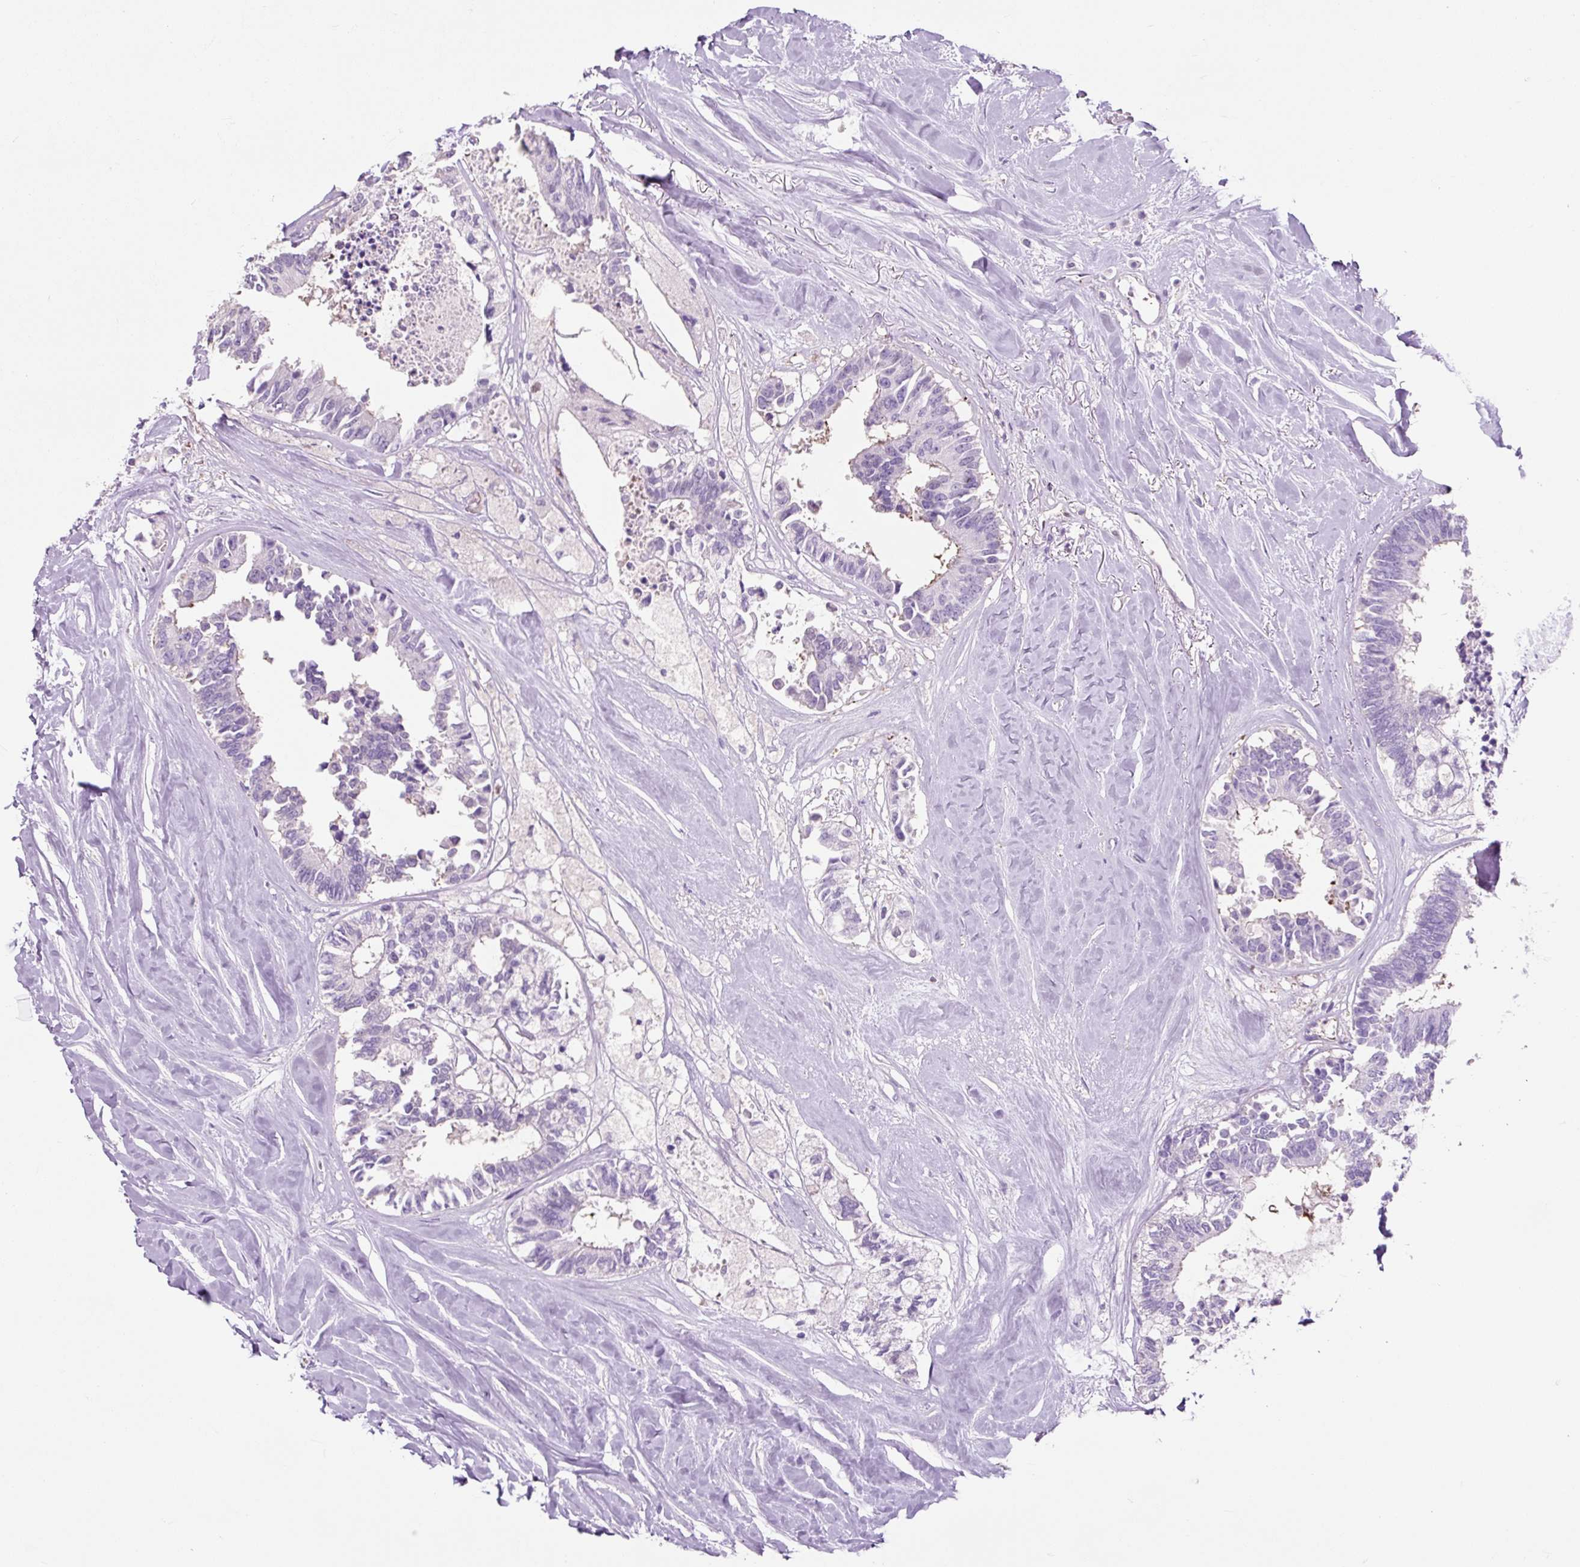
{"staining": {"intensity": "negative", "quantity": "none", "location": "none"}, "tissue": "colorectal cancer", "cell_type": "Tumor cells", "image_type": "cancer", "snomed": [{"axis": "morphology", "description": "Adenocarcinoma, NOS"}, {"axis": "topography", "description": "Colon"}, {"axis": "topography", "description": "Rectum"}], "caption": "Protein analysis of adenocarcinoma (colorectal) demonstrates no significant staining in tumor cells.", "gene": "OR10A7", "patient": {"sex": "male", "age": 57}}